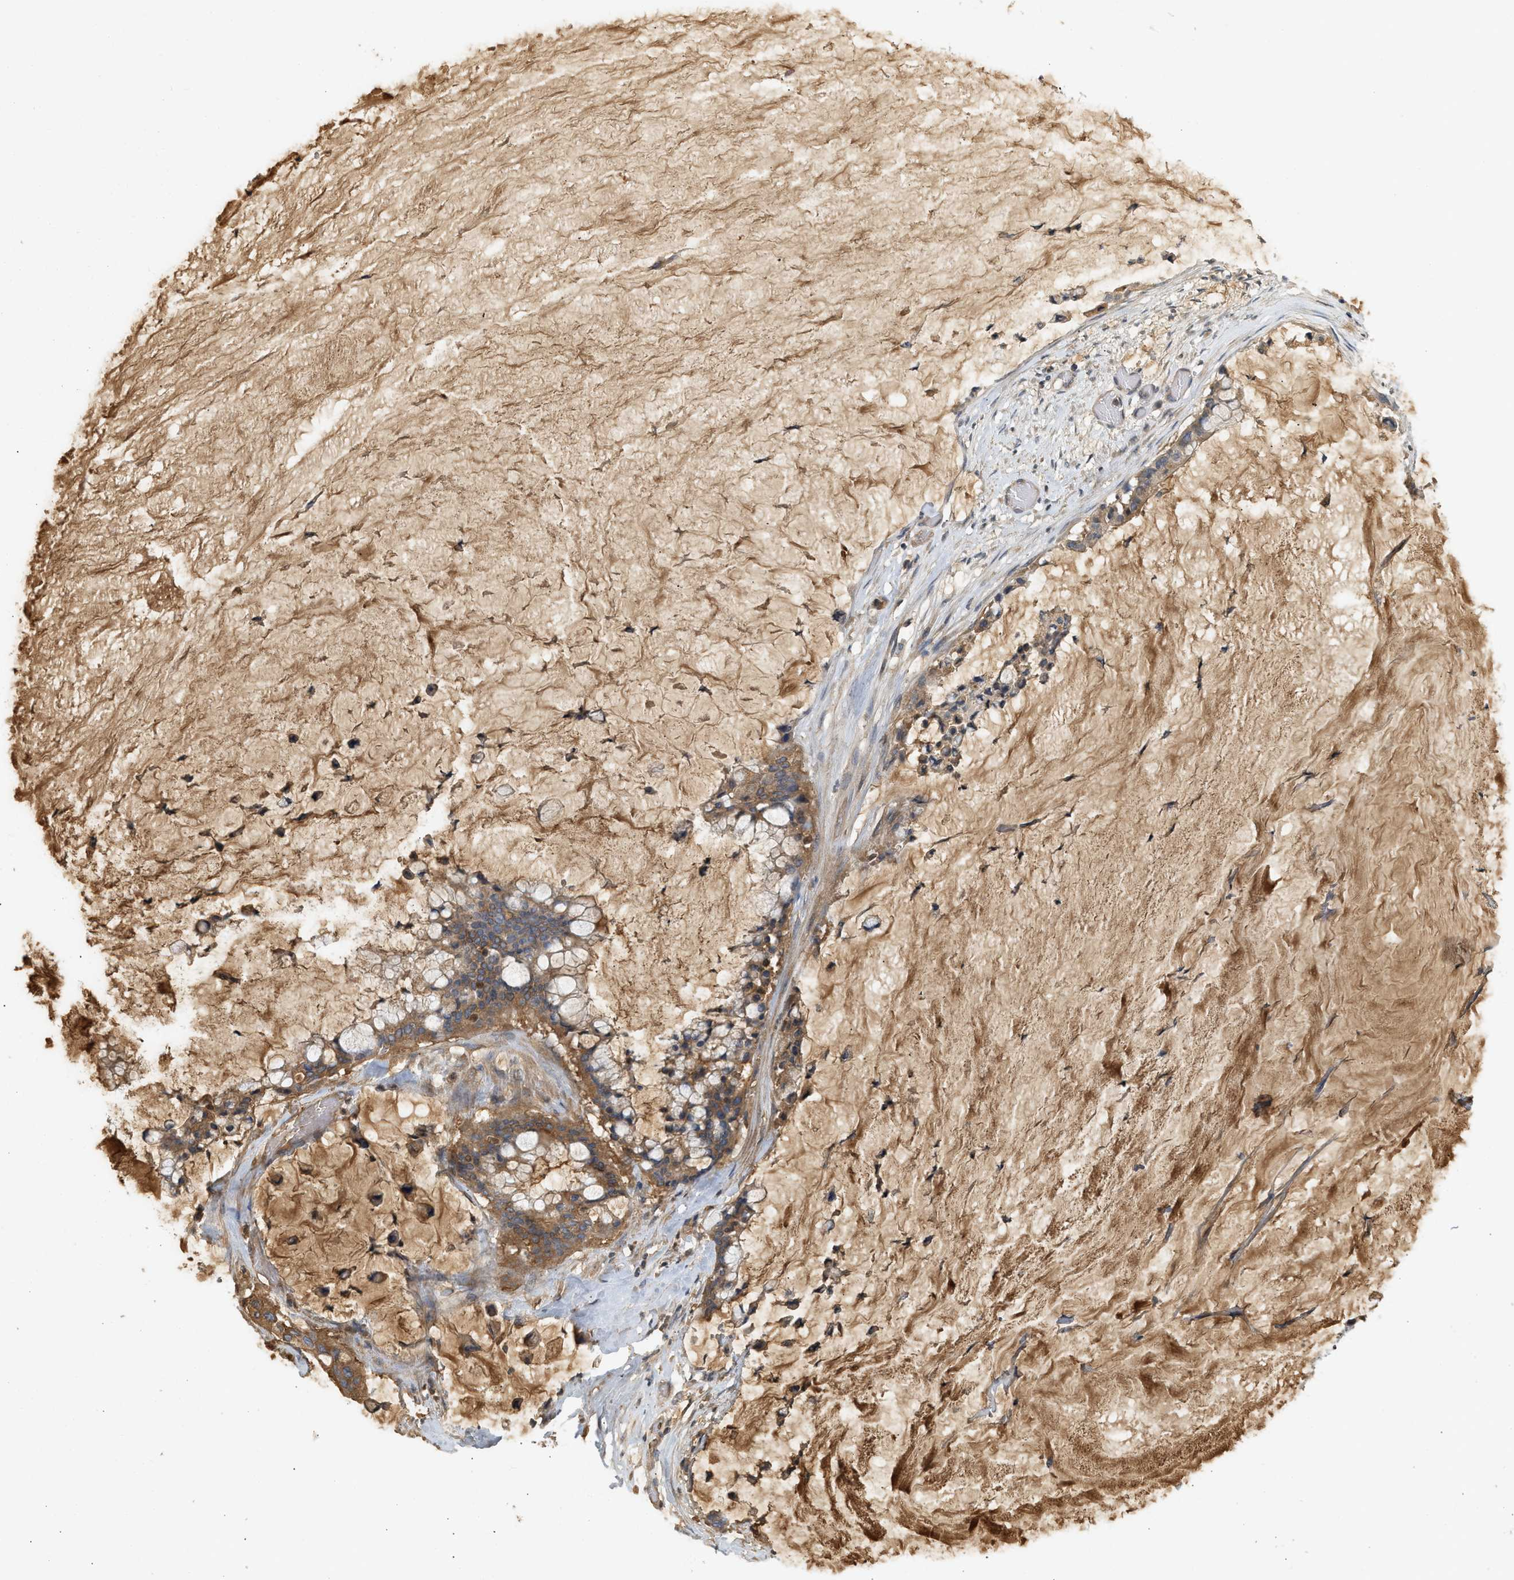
{"staining": {"intensity": "moderate", "quantity": ">75%", "location": "cytoplasmic/membranous"}, "tissue": "pancreatic cancer", "cell_type": "Tumor cells", "image_type": "cancer", "snomed": [{"axis": "morphology", "description": "Adenocarcinoma, NOS"}, {"axis": "topography", "description": "Pancreas"}], "caption": "Adenocarcinoma (pancreatic) stained with DAB immunohistochemistry (IHC) shows medium levels of moderate cytoplasmic/membranous positivity in about >75% of tumor cells.", "gene": "F8", "patient": {"sex": "male", "age": 41}}